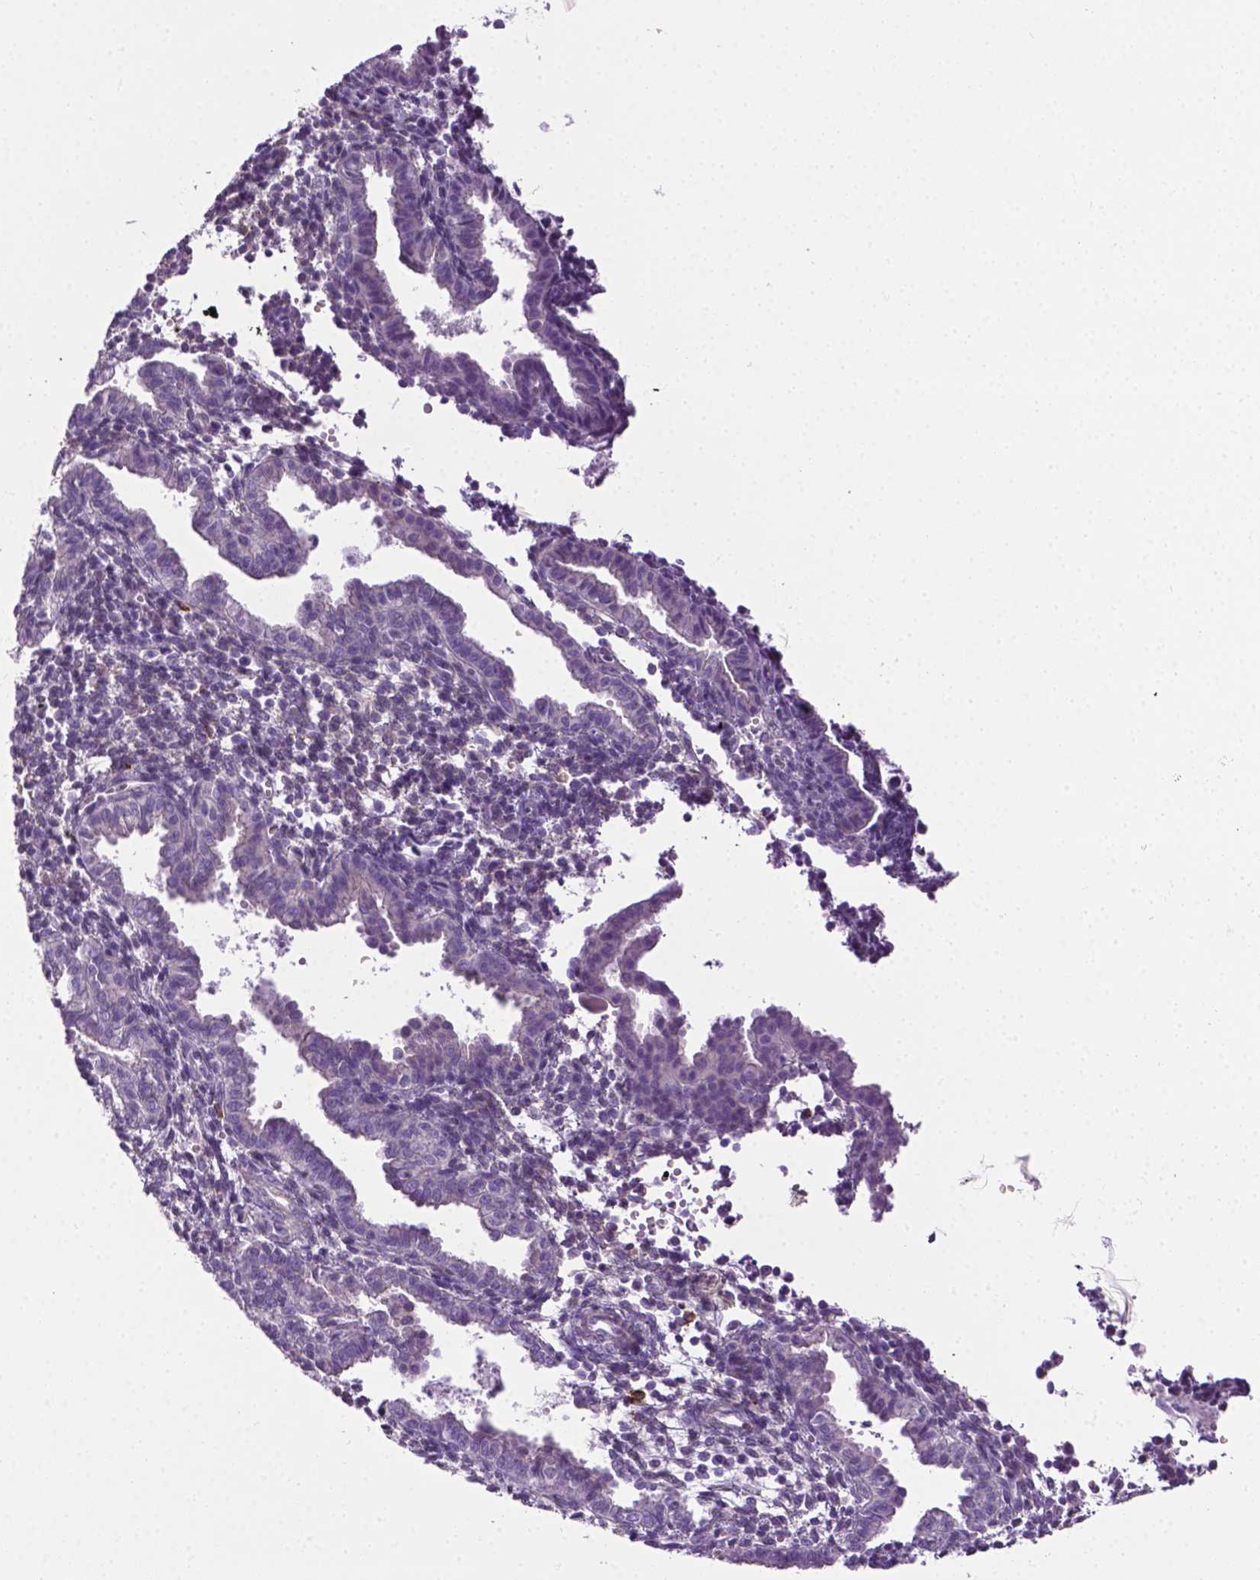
{"staining": {"intensity": "negative", "quantity": "none", "location": "none"}, "tissue": "endometrium", "cell_type": "Cells in endometrial stroma", "image_type": "normal", "snomed": [{"axis": "morphology", "description": "Normal tissue, NOS"}, {"axis": "topography", "description": "Endometrium"}], "caption": "DAB immunohistochemical staining of unremarkable endometrium reveals no significant staining in cells in endometrial stroma. (Immunohistochemistry, brightfield microscopy, high magnification).", "gene": "SPECC1L", "patient": {"sex": "female", "age": 37}}